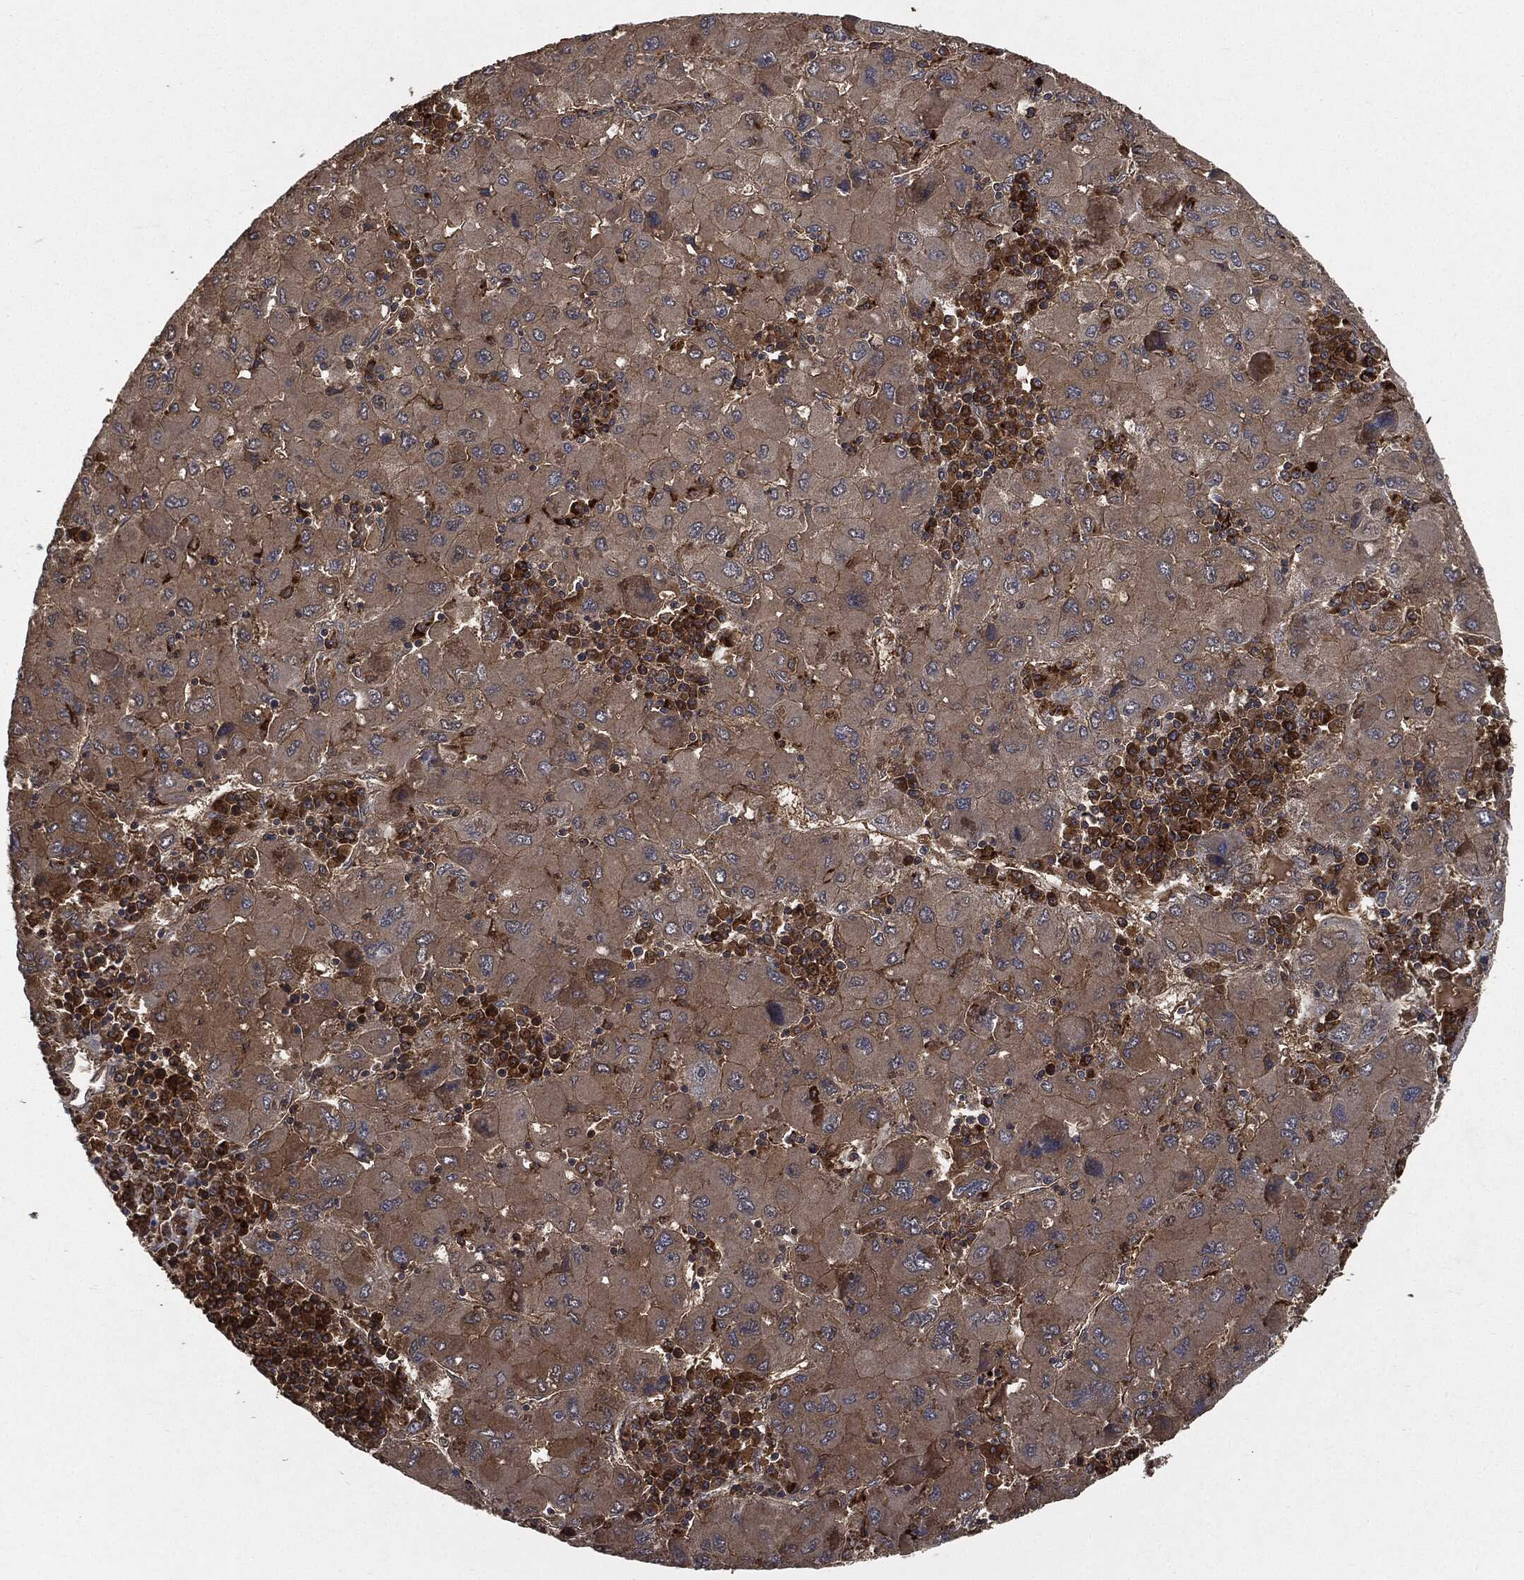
{"staining": {"intensity": "moderate", "quantity": ">75%", "location": "cytoplasmic/membranous"}, "tissue": "liver cancer", "cell_type": "Tumor cells", "image_type": "cancer", "snomed": [{"axis": "morphology", "description": "Carcinoma, Hepatocellular, NOS"}, {"axis": "topography", "description": "Liver"}], "caption": "Moderate cytoplasmic/membranous positivity is present in about >75% of tumor cells in hepatocellular carcinoma (liver).", "gene": "BRAF", "patient": {"sex": "male", "age": 75}}